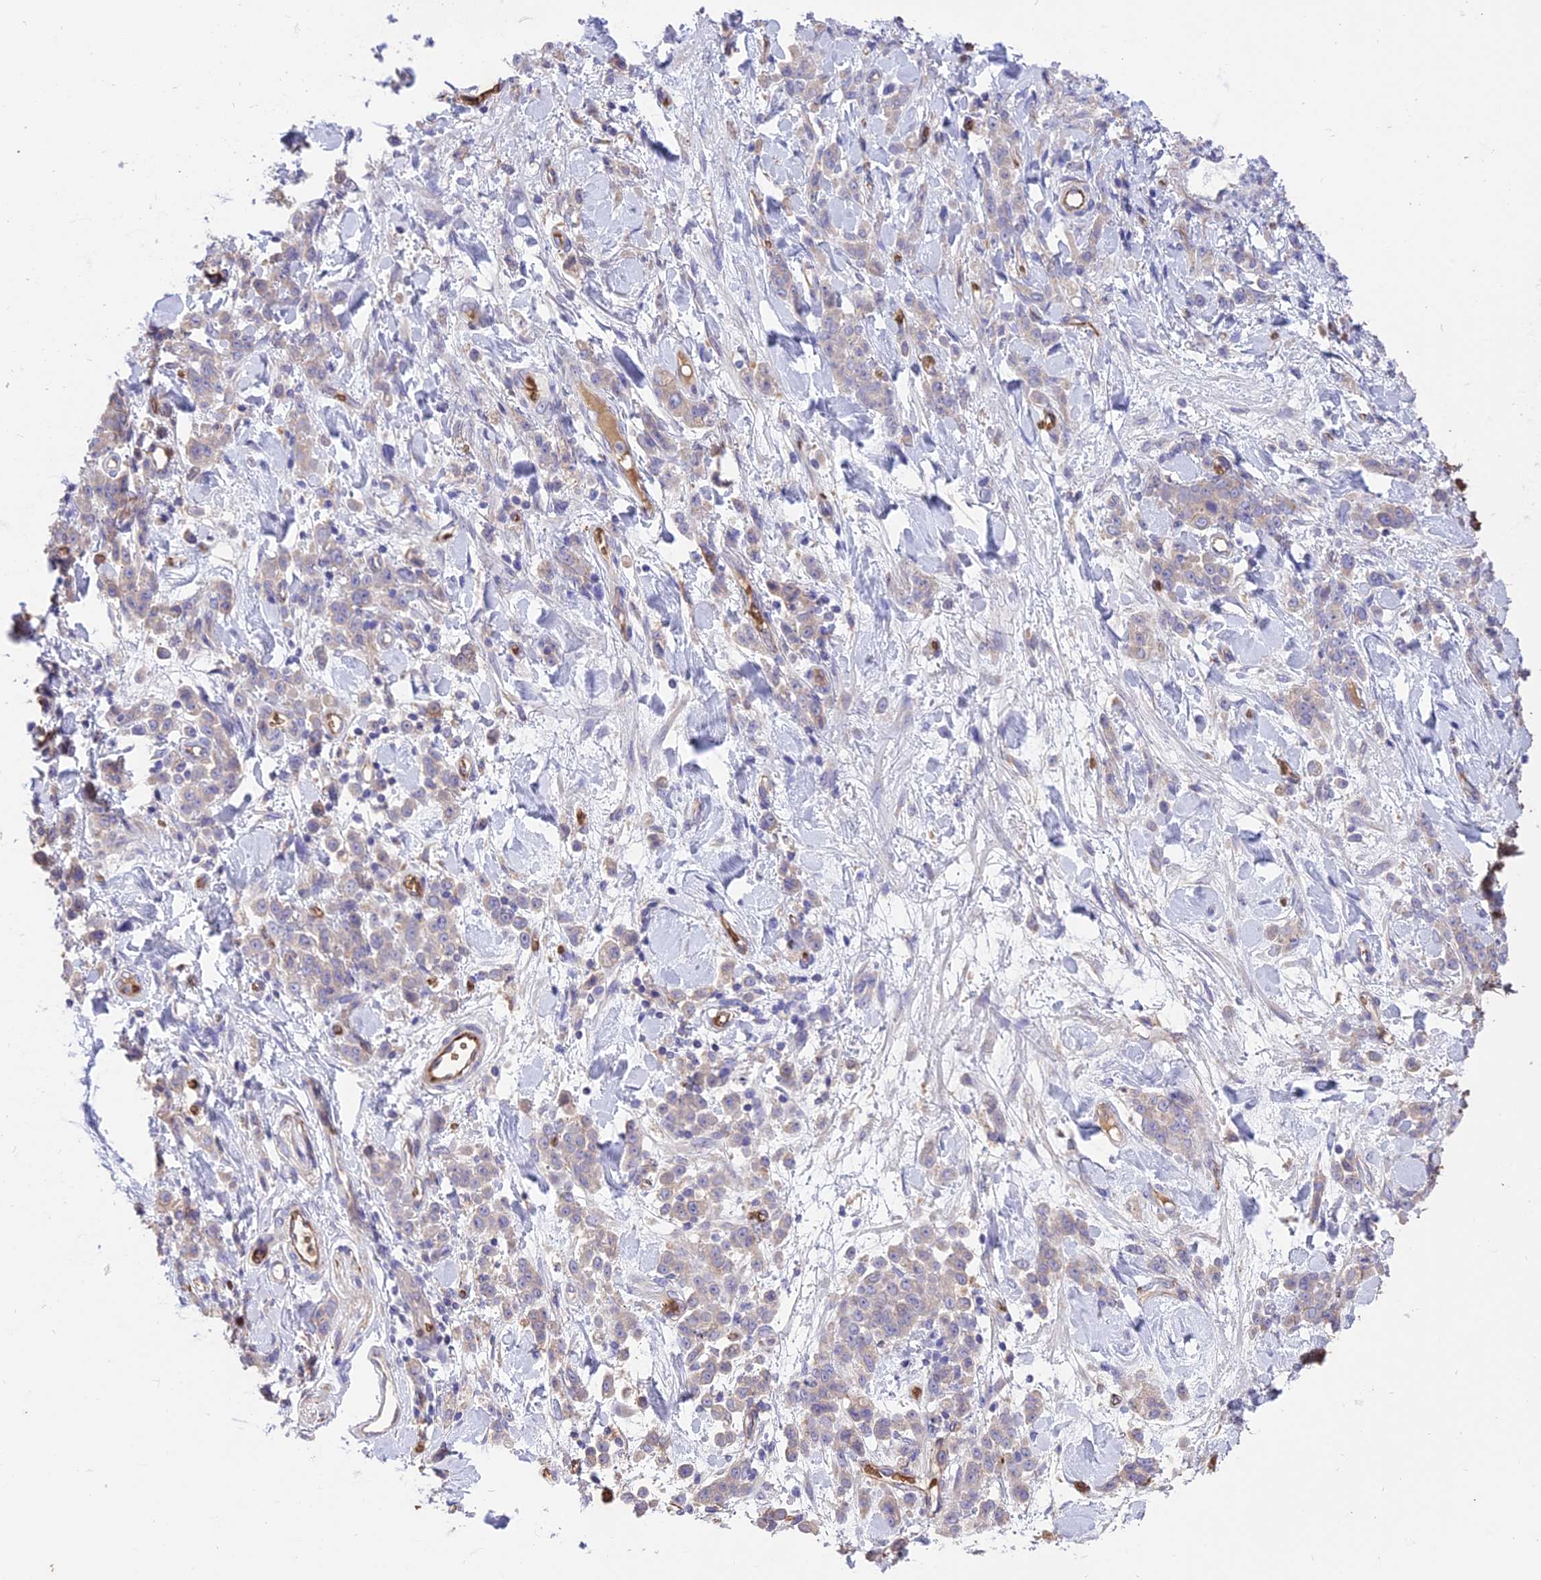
{"staining": {"intensity": "negative", "quantity": "none", "location": "none"}, "tissue": "stomach cancer", "cell_type": "Tumor cells", "image_type": "cancer", "snomed": [{"axis": "morphology", "description": "Normal tissue, NOS"}, {"axis": "morphology", "description": "Adenocarcinoma, NOS"}, {"axis": "topography", "description": "Stomach"}], "caption": "This is a histopathology image of immunohistochemistry (IHC) staining of adenocarcinoma (stomach), which shows no staining in tumor cells.", "gene": "TTC4", "patient": {"sex": "male", "age": 82}}